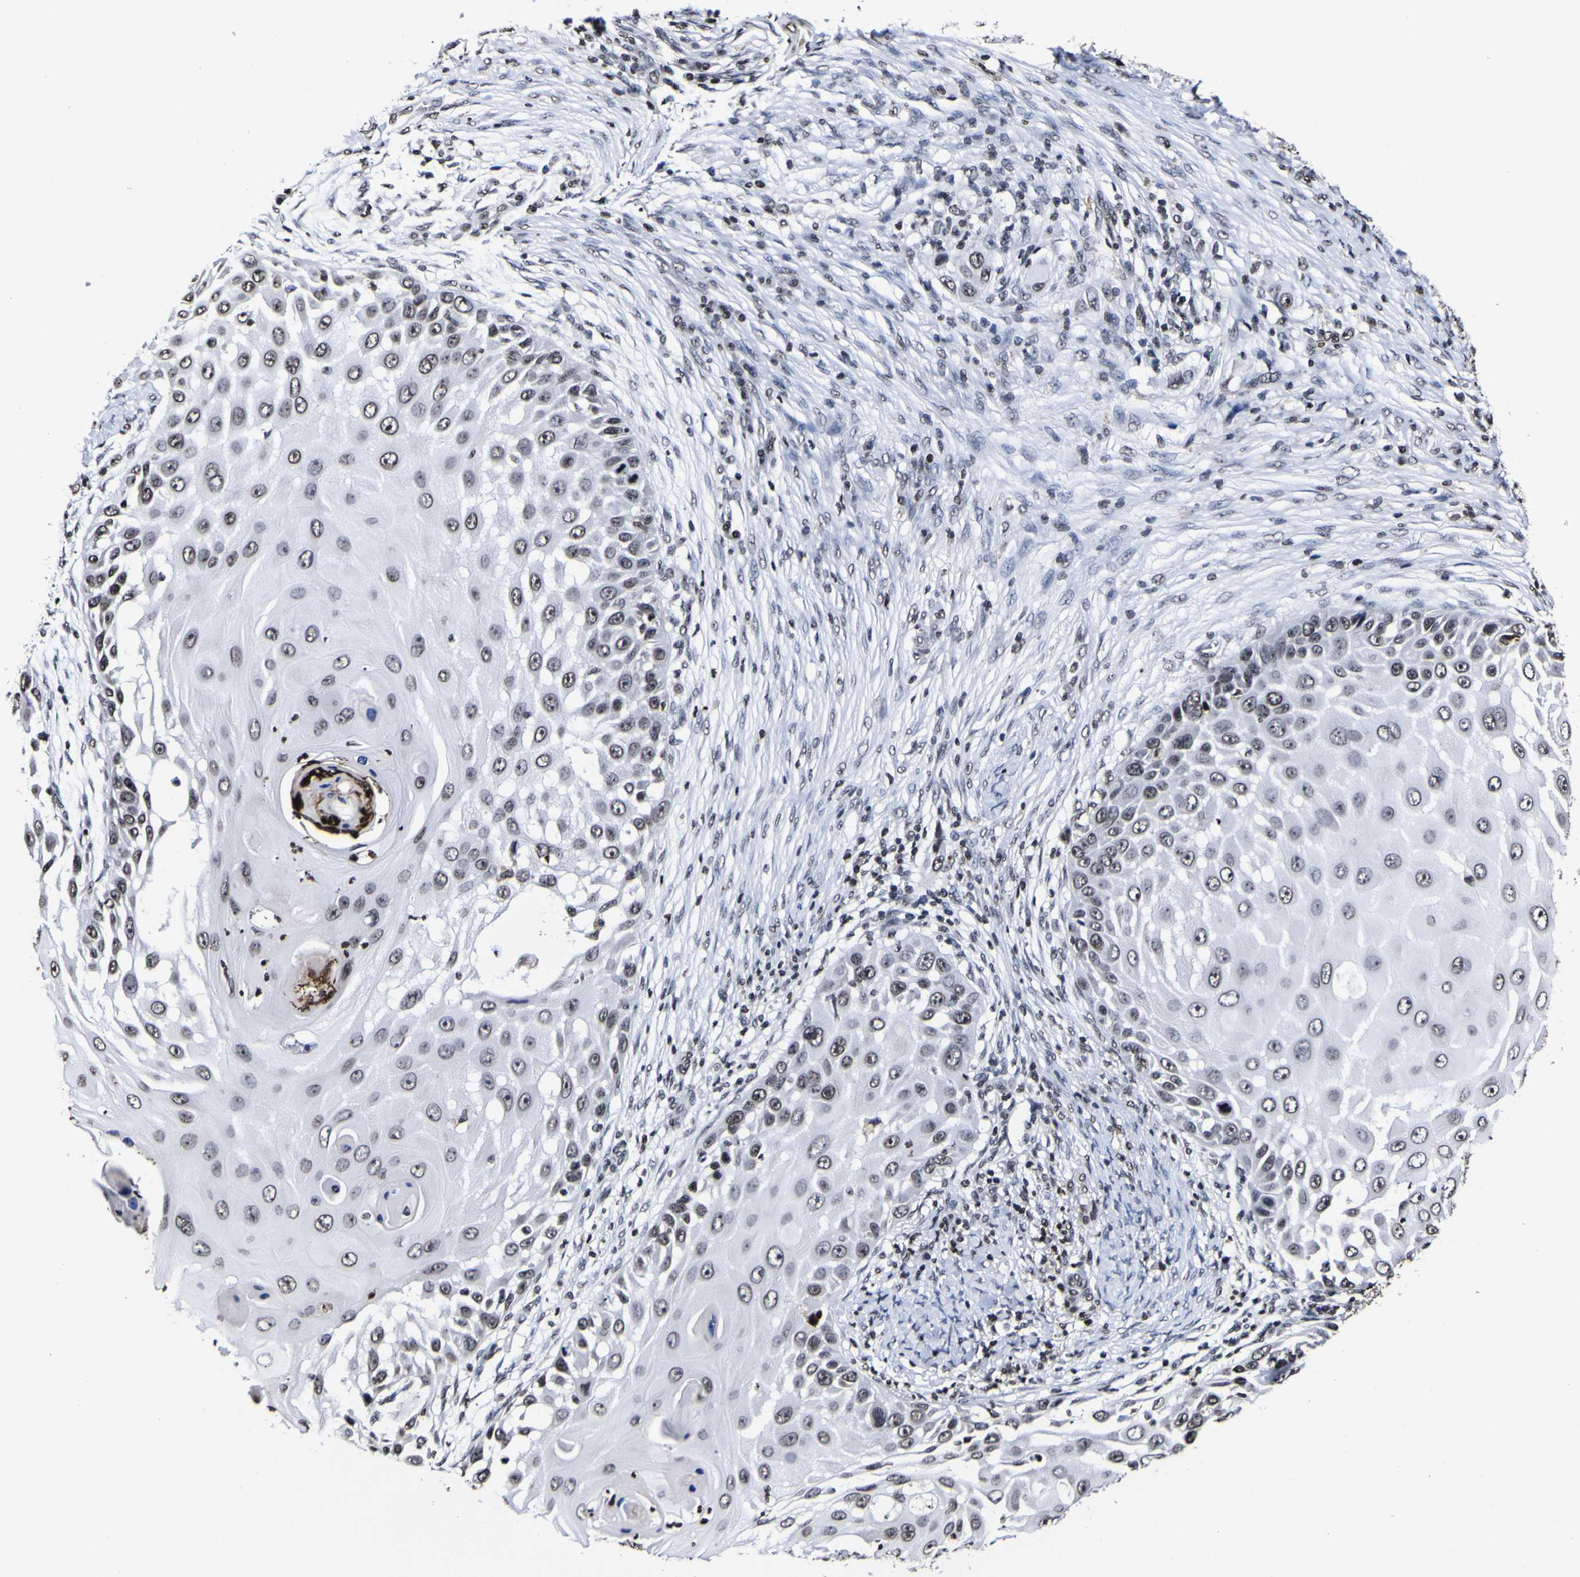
{"staining": {"intensity": "negative", "quantity": "none", "location": "none"}, "tissue": "skin cancer", "cell_type": "Tumor cells", "image_type": "cancer", "snomed": [{"axis": "morphology", "description": "Squamous cell carcinoma, NOS"}, {"axis": "topography", "description": "Skin"}], "caption": "Immunohistochemical staining of skin squamous cell carcinoma exhibits no significant staining in tumor cells.", "gene": "PIAS1", "patient": {"sex": "female", "age": 44}}